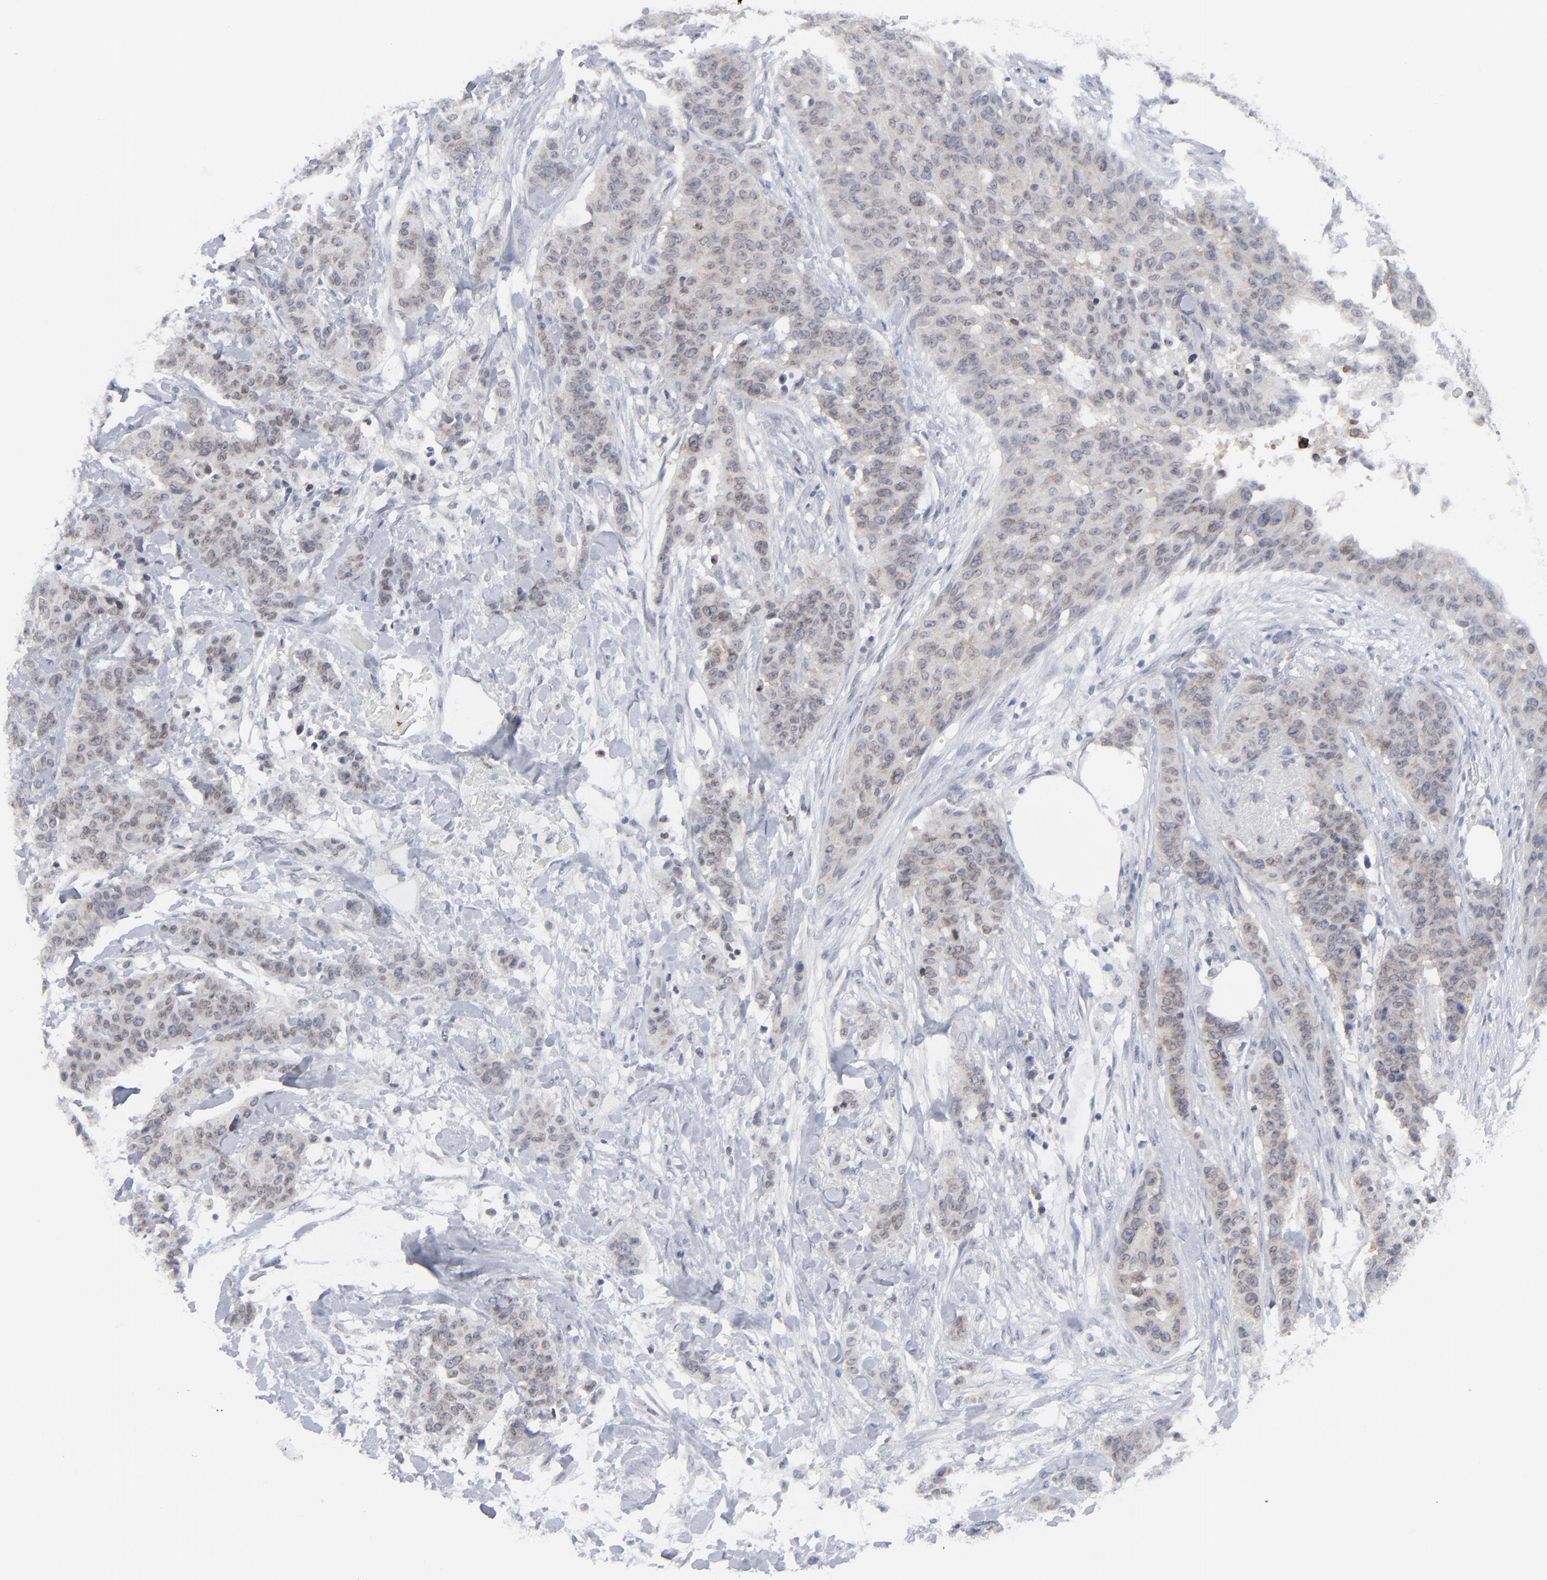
{"staining": {"intensity": "negative", "quantity": "none", "location": "none"}, "tissue": "breast cancer", "cell_type": "Tumor cells", "image_type": "cancer", "snomed": [{"axis": "morphology", "description": "Duct carcinoma"}, {"axis": "topography", "description": "Breast"}], "caption": "DAB immunohistochemical staining of breast cancer reveals no significant positivity in tumor cells. (Stains: DAB immunohistochemistry (IHC) with hematoxylin counter stain, Microscopy: brightfield microscopy at high magnification).", "gene": "NUP88", "patient": {"sex": "female", "age": 40}}